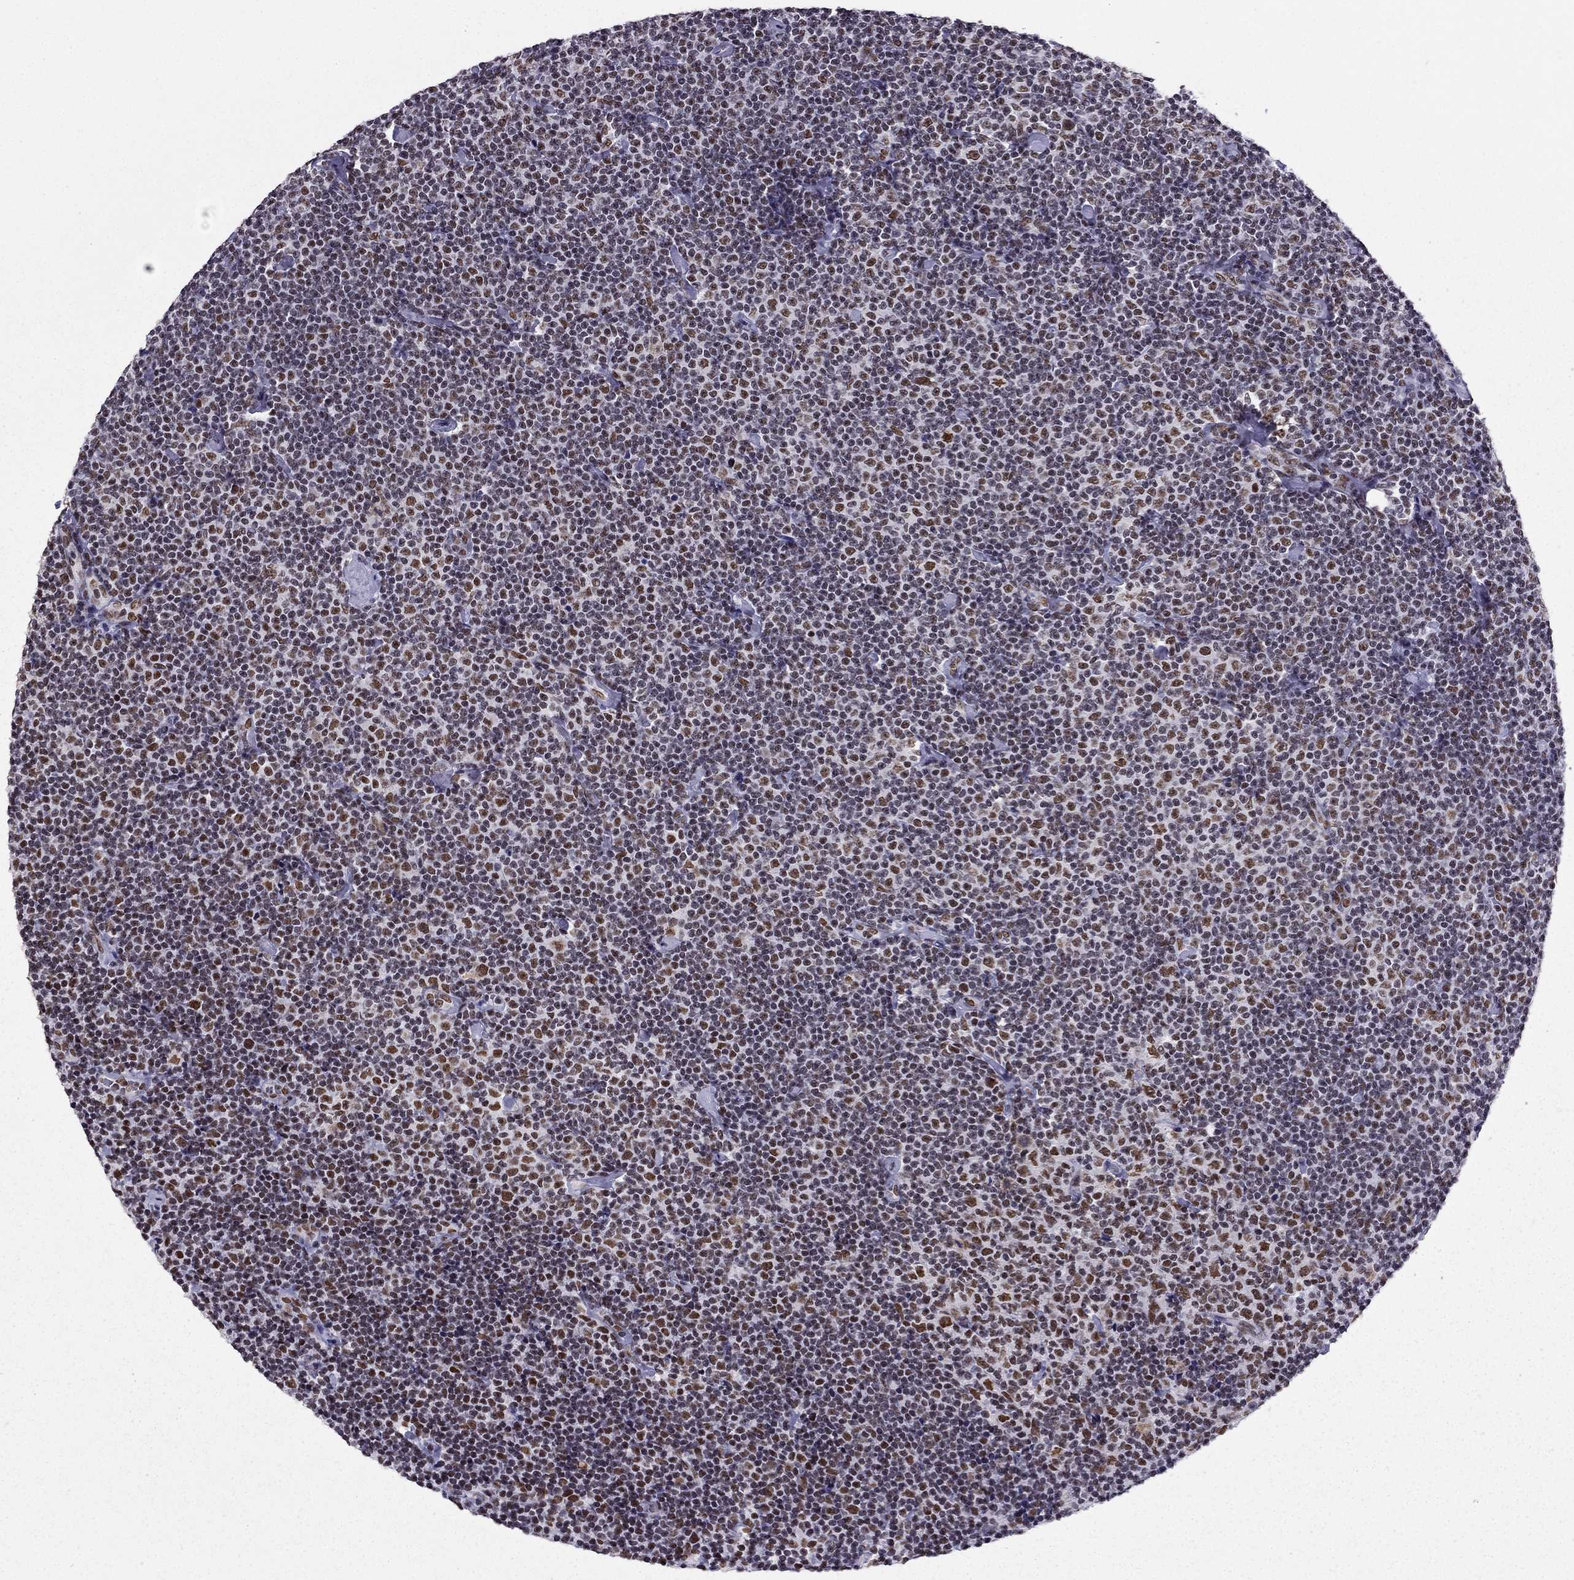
{"staining": {"intensity": "weak", "quantity": ">75%", "location": "nuclear"}, "tissue": "lymphoma", "cell_type": "Tumor cells", "image_type": "cancer", "snomed": [{"axis": "morphology", "description": "Malignant lymphoma, non-Hodgkin's type, Low grade"}, {"axis": "topography", "description": "Lymph node"}], "caption": "Lymphoma tissue displays weak nuclear positivity in approximately >75% of tumor cells The staining is performed using DAB (3,3'-diaminobenzidine) brown chromogen to label protein expression. The nuclei are counter-stained blue using hematoxylin.", "gene": "ZNF420", "patient": {"sex": "male", "age": 81}}